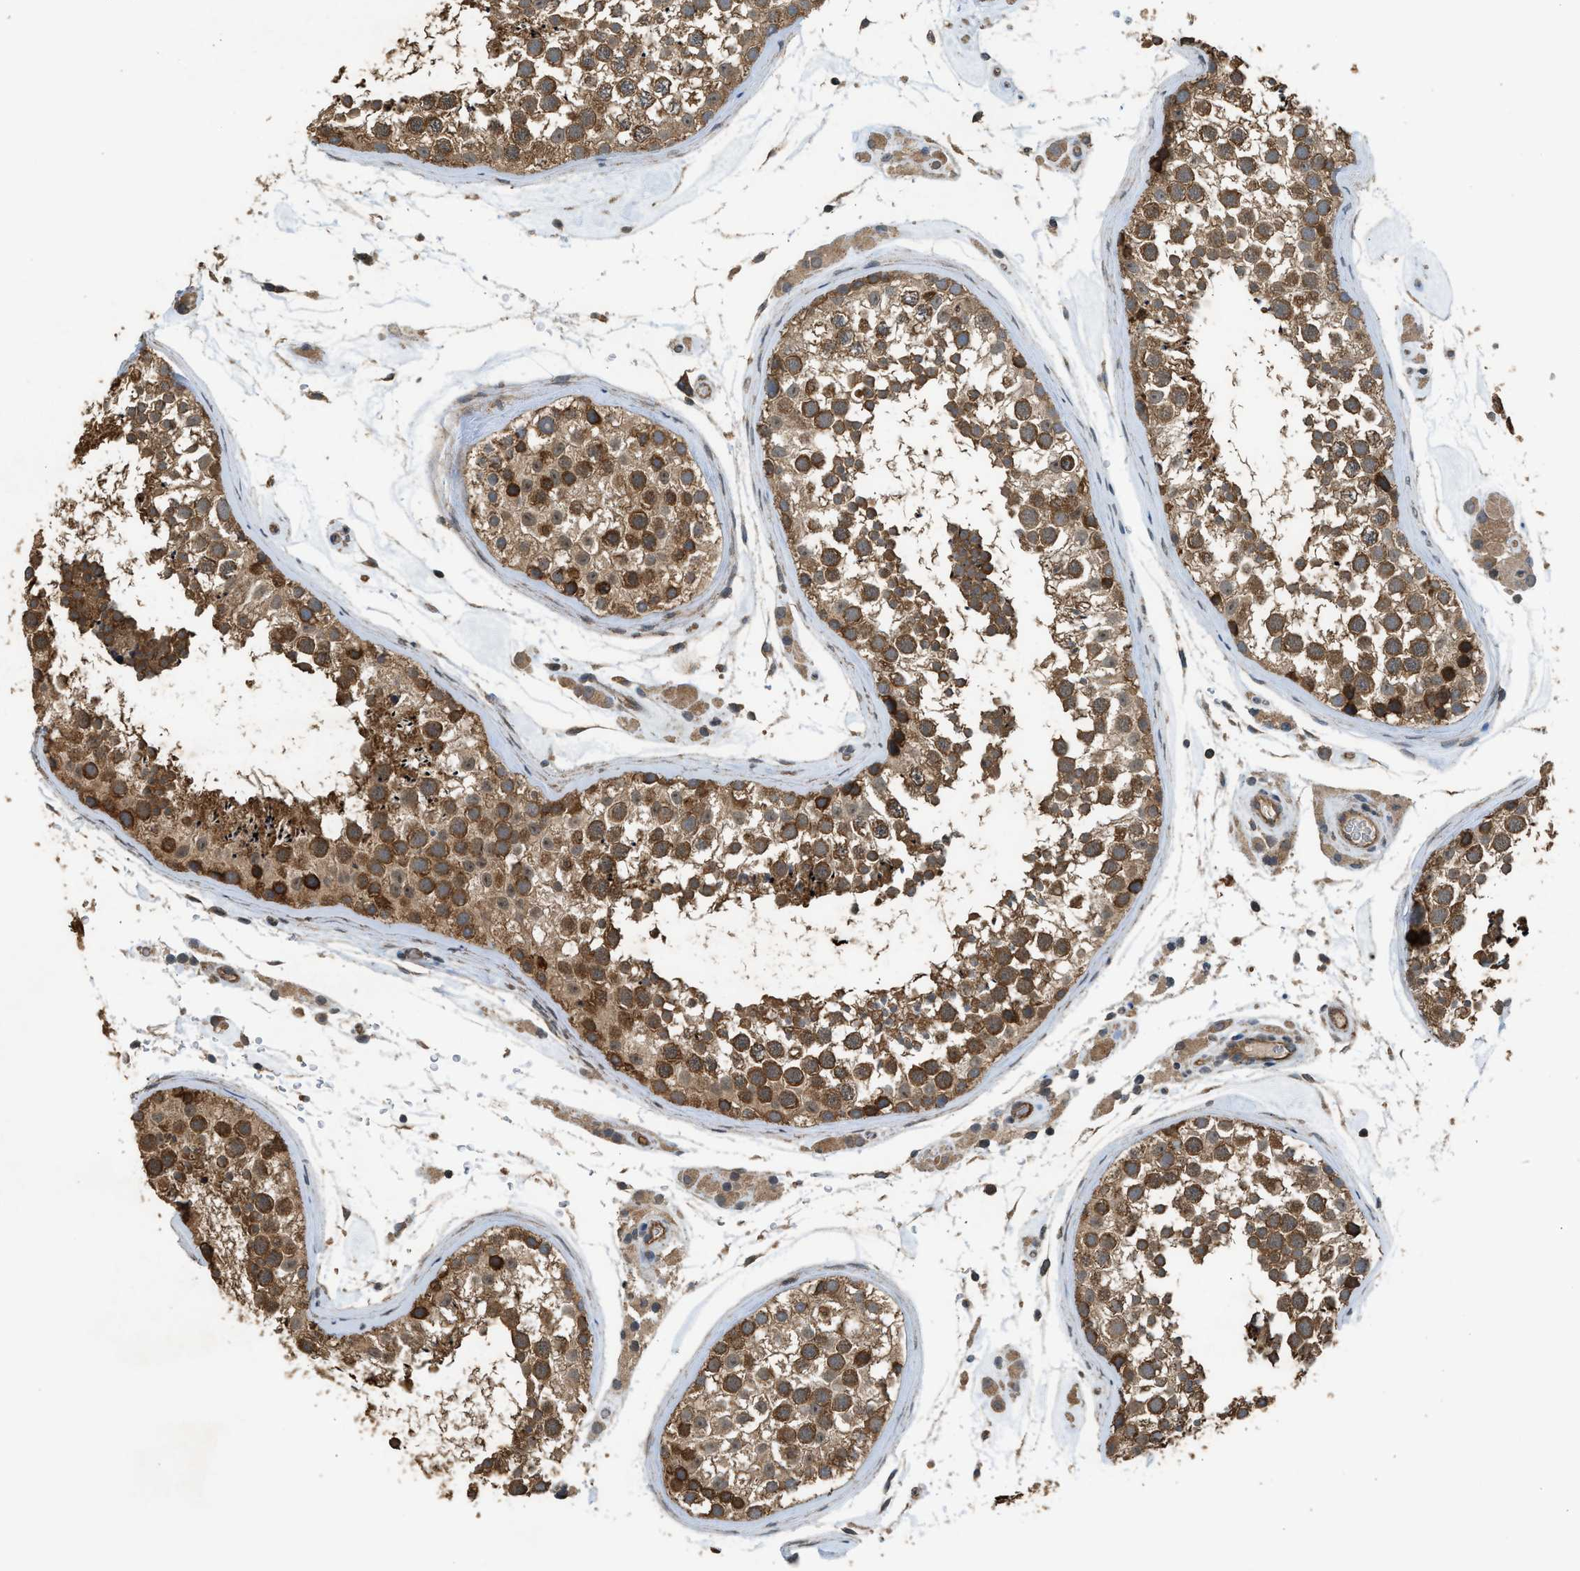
{"staining": {"intensity": "moderate", "quantity": ">75%", "location": "cytoplasmic/membranous"}, "tissue": "testis", "cell_type": "Cells in seminiferous ducts", "image_type": "normal", "snomed": [{"axis": "morphology", "description": "Normal tissue, NOS"}, {"axis": "topography", "description": "Testis"}], "caption": "Brown immunohistochemical staining in normal testis exhibits moderate cytoplasmic/membranous staining in about >75% of cells in seminiferous ducts. The protein of interest is shown in brown color, while the nuclei are stained blue.", "gene": "HIP1R", "patient": {"sex": "male", "age": 46}}